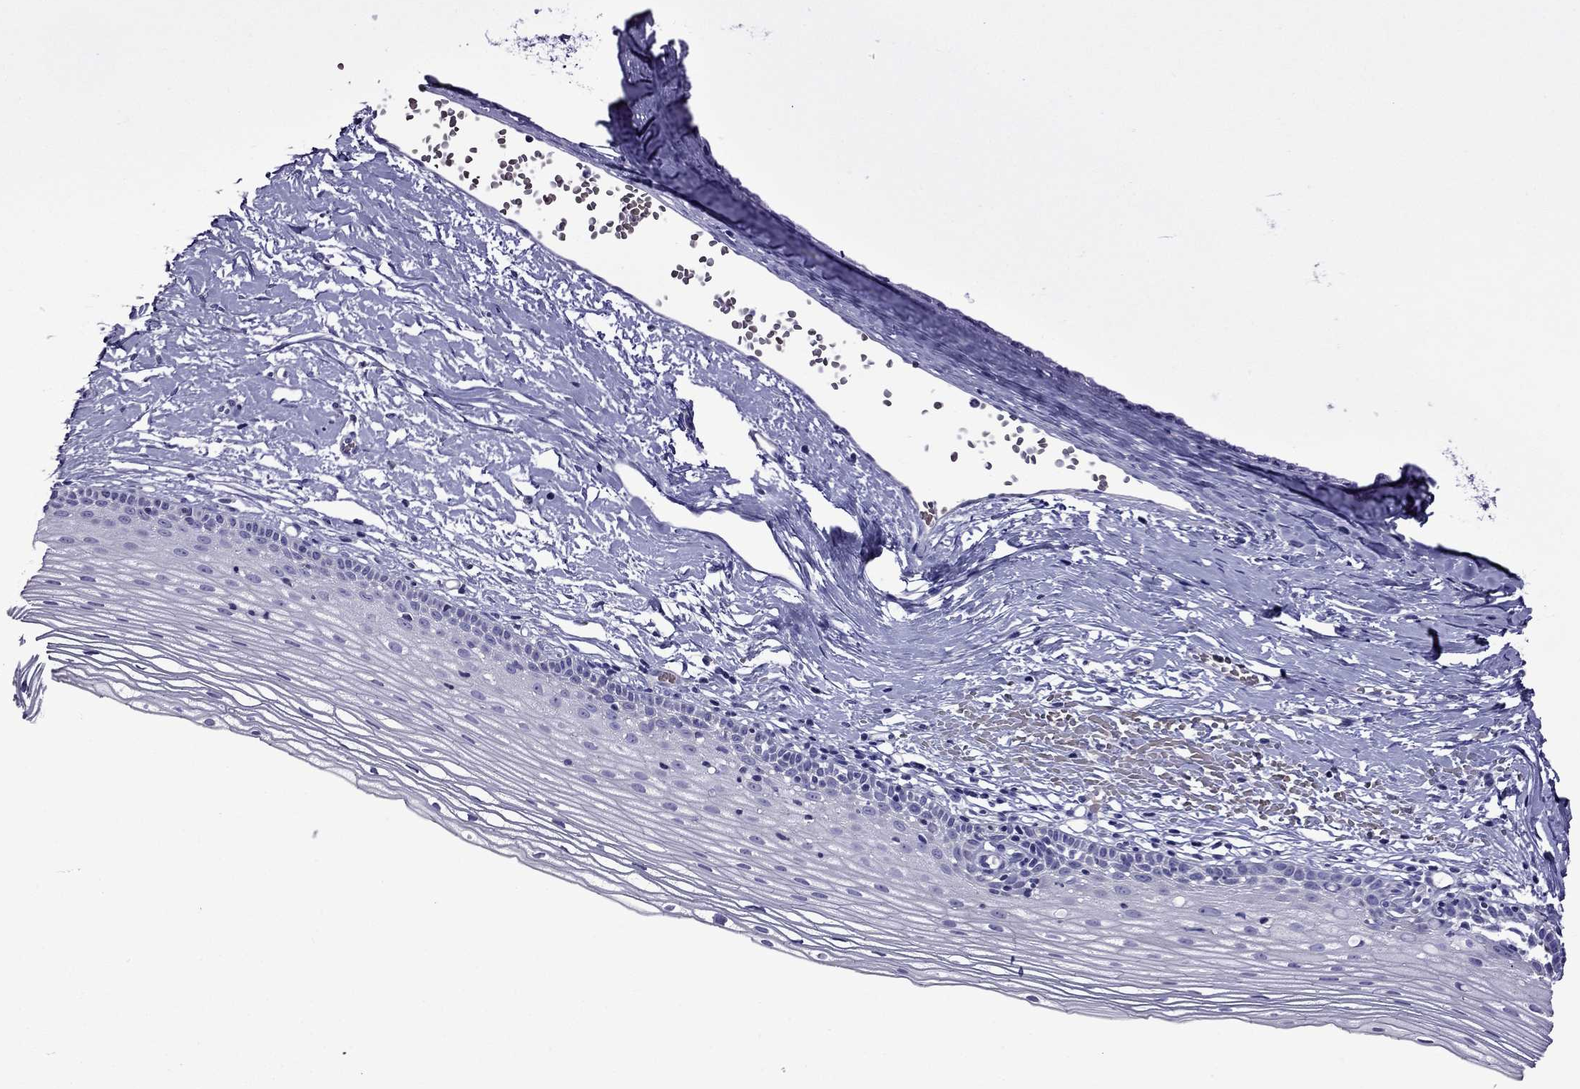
{"staining": {"intensity": "negative", "quantity": "none", "location": "none"}, "tissue": "cervix", "cell_type": "Glandular cells", "image_type": "normal", "snomed": [{"axis": "morphology", "description": "Normal tissue, NOS"}, {"axis": "topography", "description": "Cervix"}], "caption": "IHC image of benign human cervix stained for a protein (brown), which reveals no positivity in glandular cells.", "gene": "TDRD1", "patient": {"sex": "female", "age": 40}}